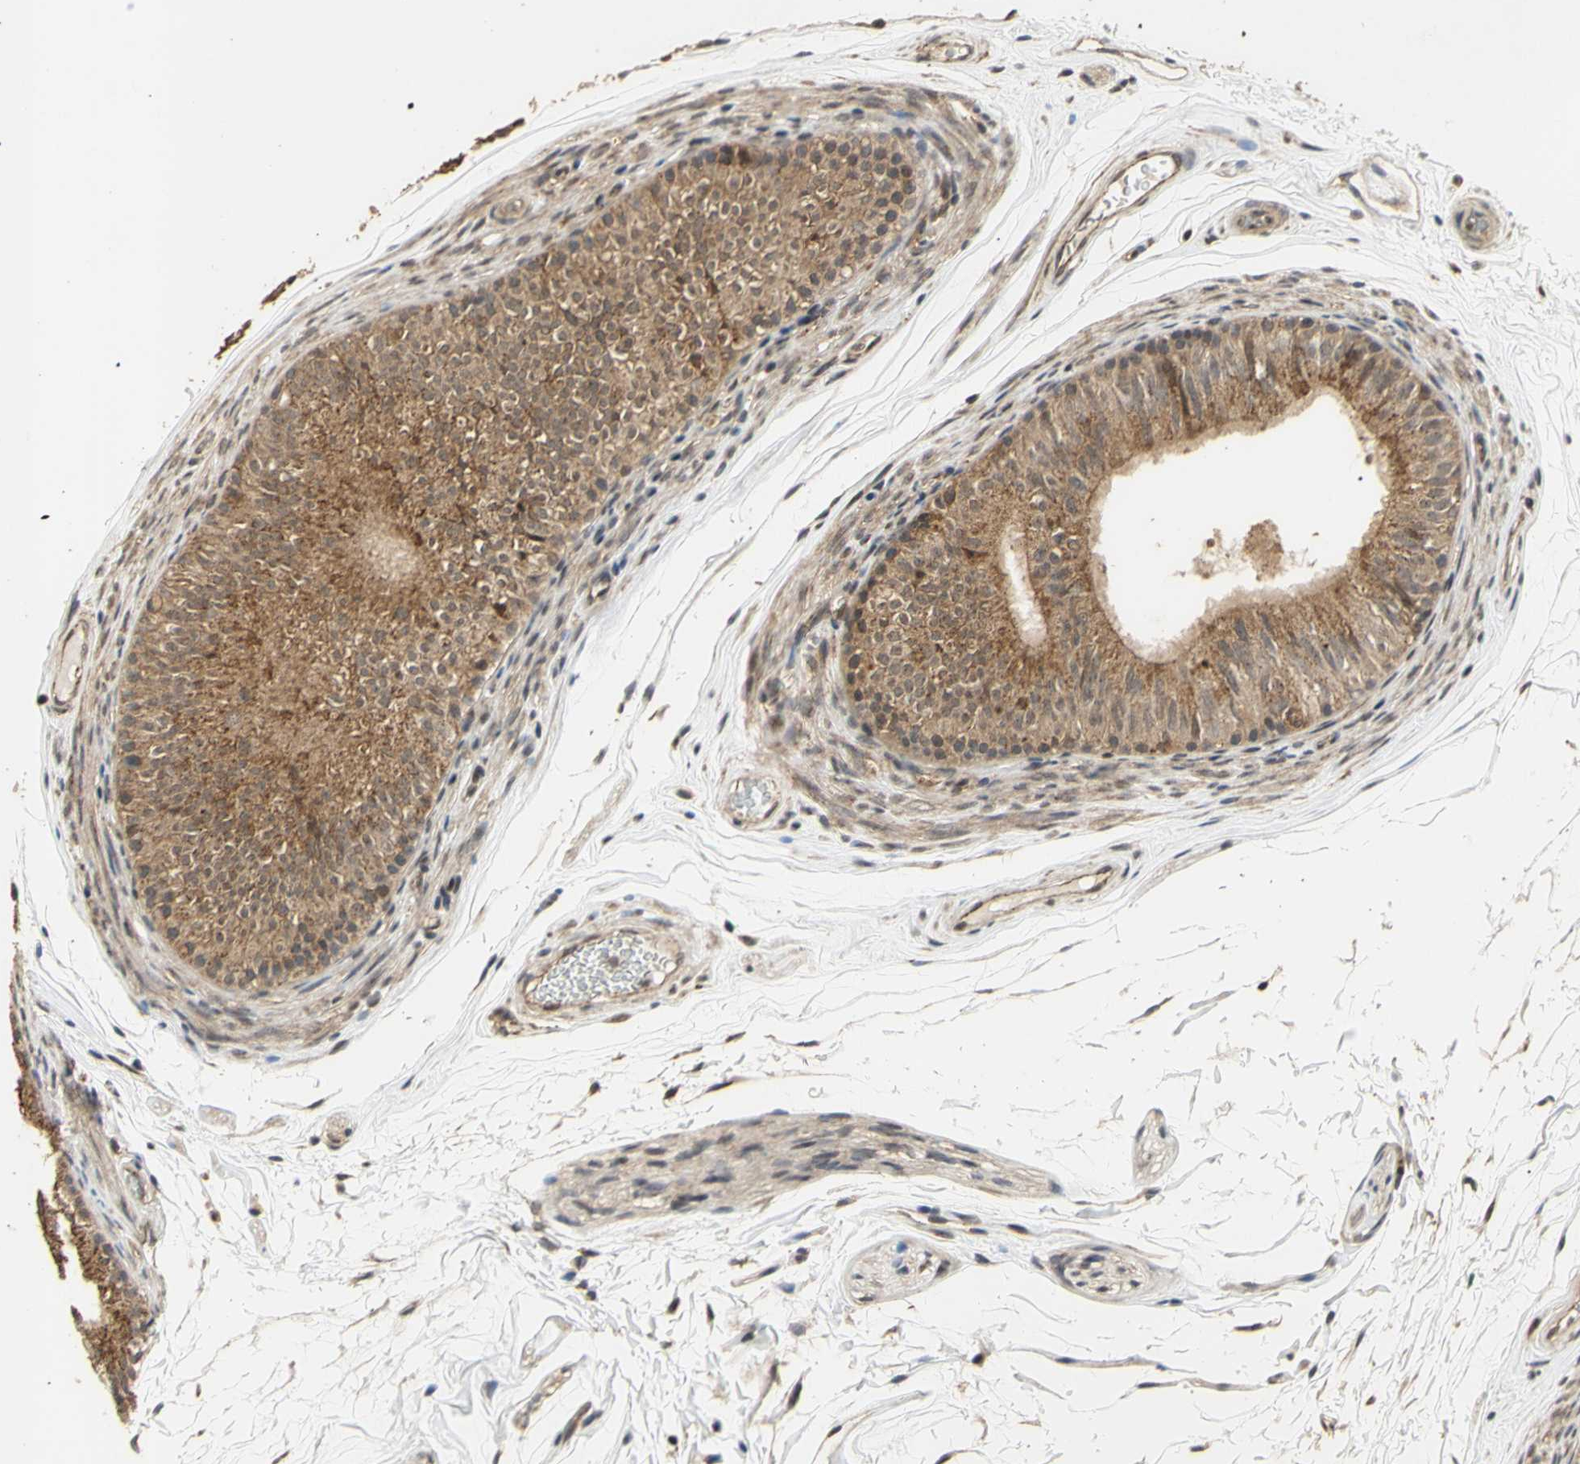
{"staining": {"intensity": "moderate", "quantity": ">75%", "location": "cytoplasmic/membranous,nuclear"}, "tissue": "epididymis", "cell_type": "Glandular cells", "image_type": "normal", "snomed": [{"axis": "morphology", "description": "Normal tissue, NOS"}, {"axis": "topography", "description": "Epididymis"}], "caption": "Moderate cytoplasmic/membranous,nuclear protein expression is seen in approximately >75% of glandular cells in epididymis.", "gene": "GTF2E2", "patient": {"sex": "male", "age": 36}}